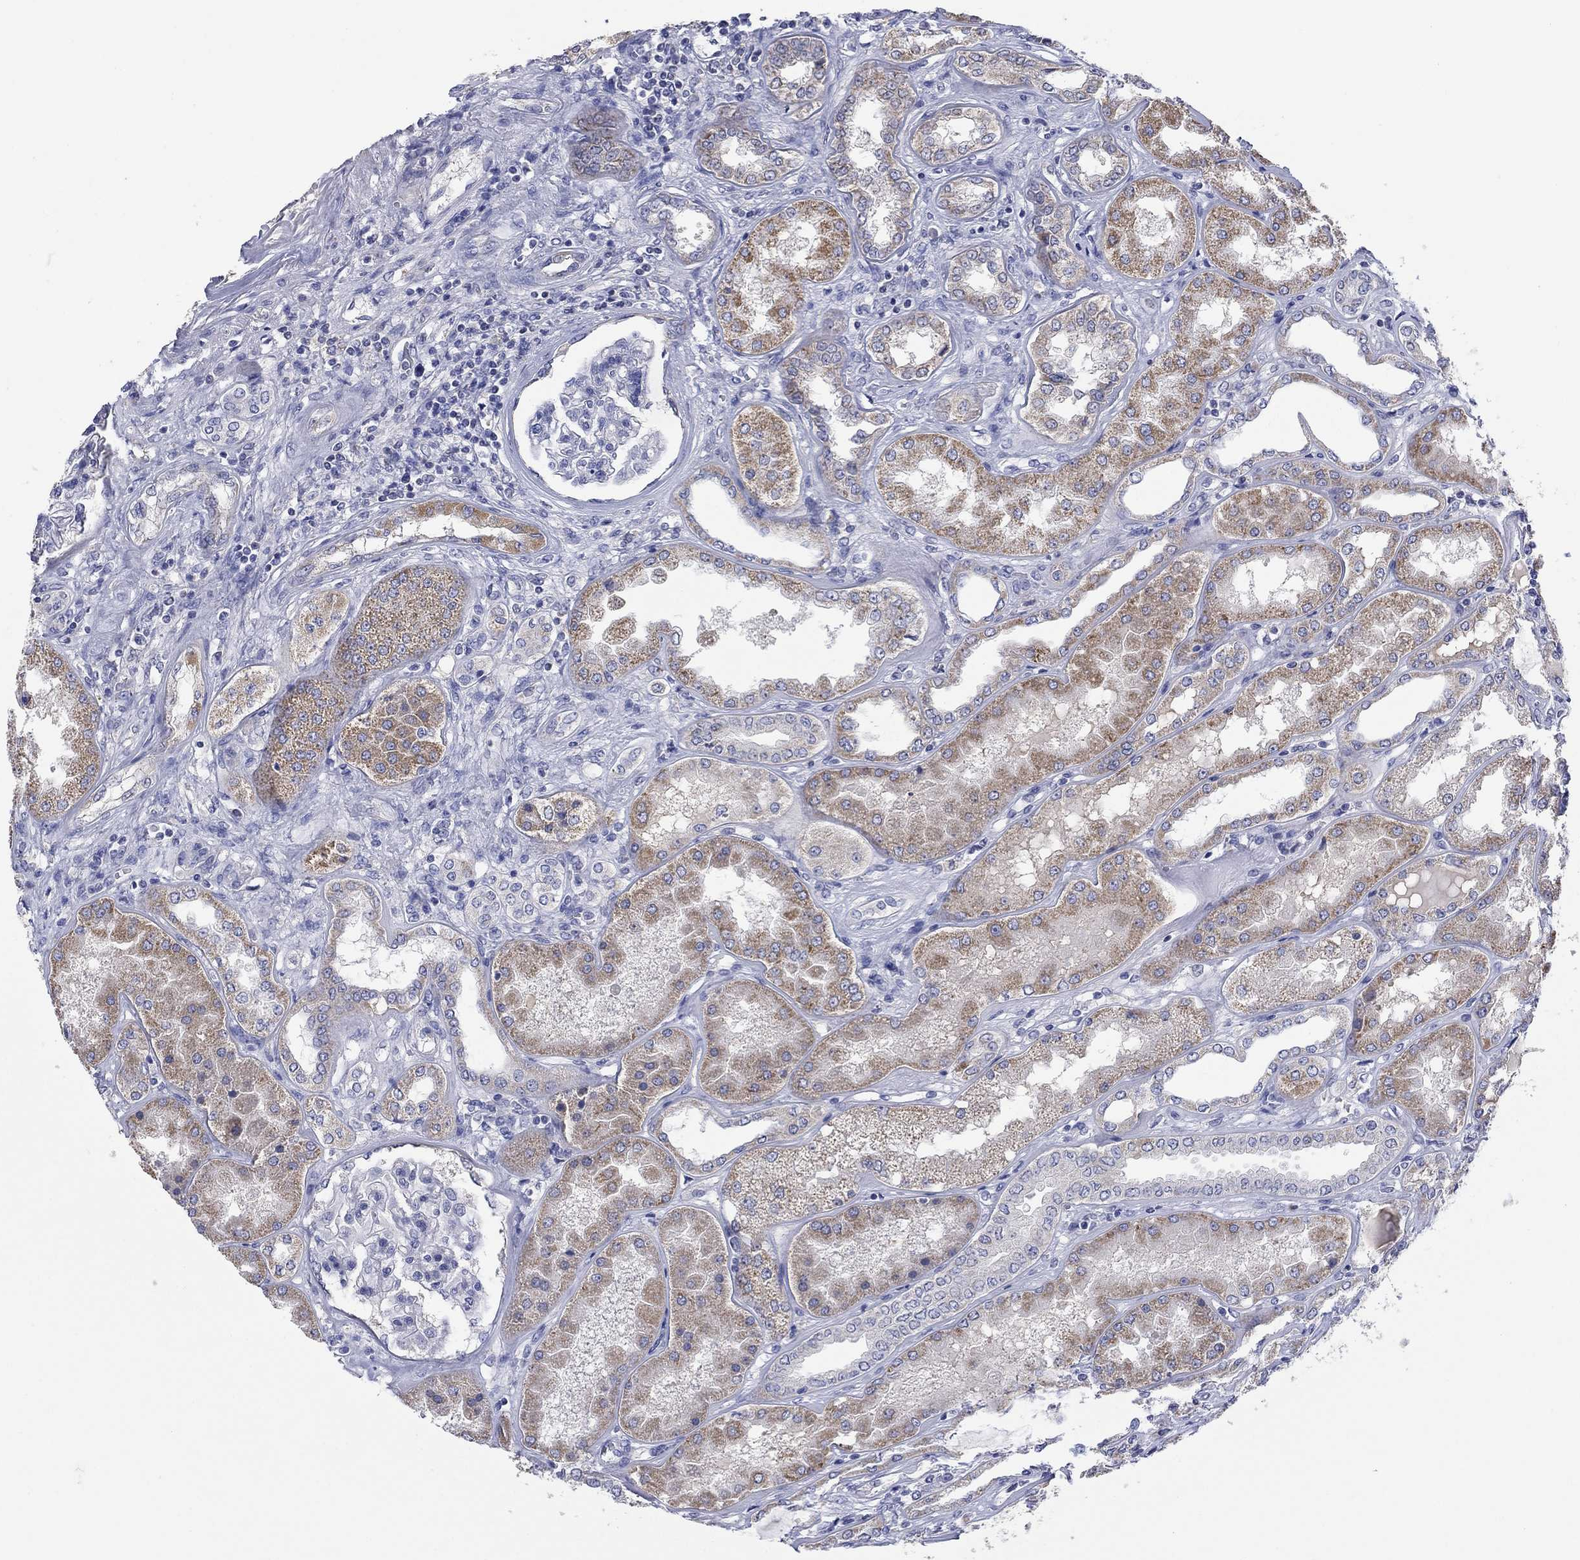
{"staining": {"intensity": "negative", "quantity": "none", "location": "none"}, "tissue": "kidney", "cell_type": "Cells in glomeruli", "image_type": "normal", "snomed": [{"axis": "morphology", "description": "Normal tissue, NOS"}, {"axis": "topography", "description": "Kidney"}], "caption": "The histopathology image reveals no significant positivity in cells in glomeruli of kidney.", "gene": "CLVS1", "patient": {"sex": "female", "age": 56}}